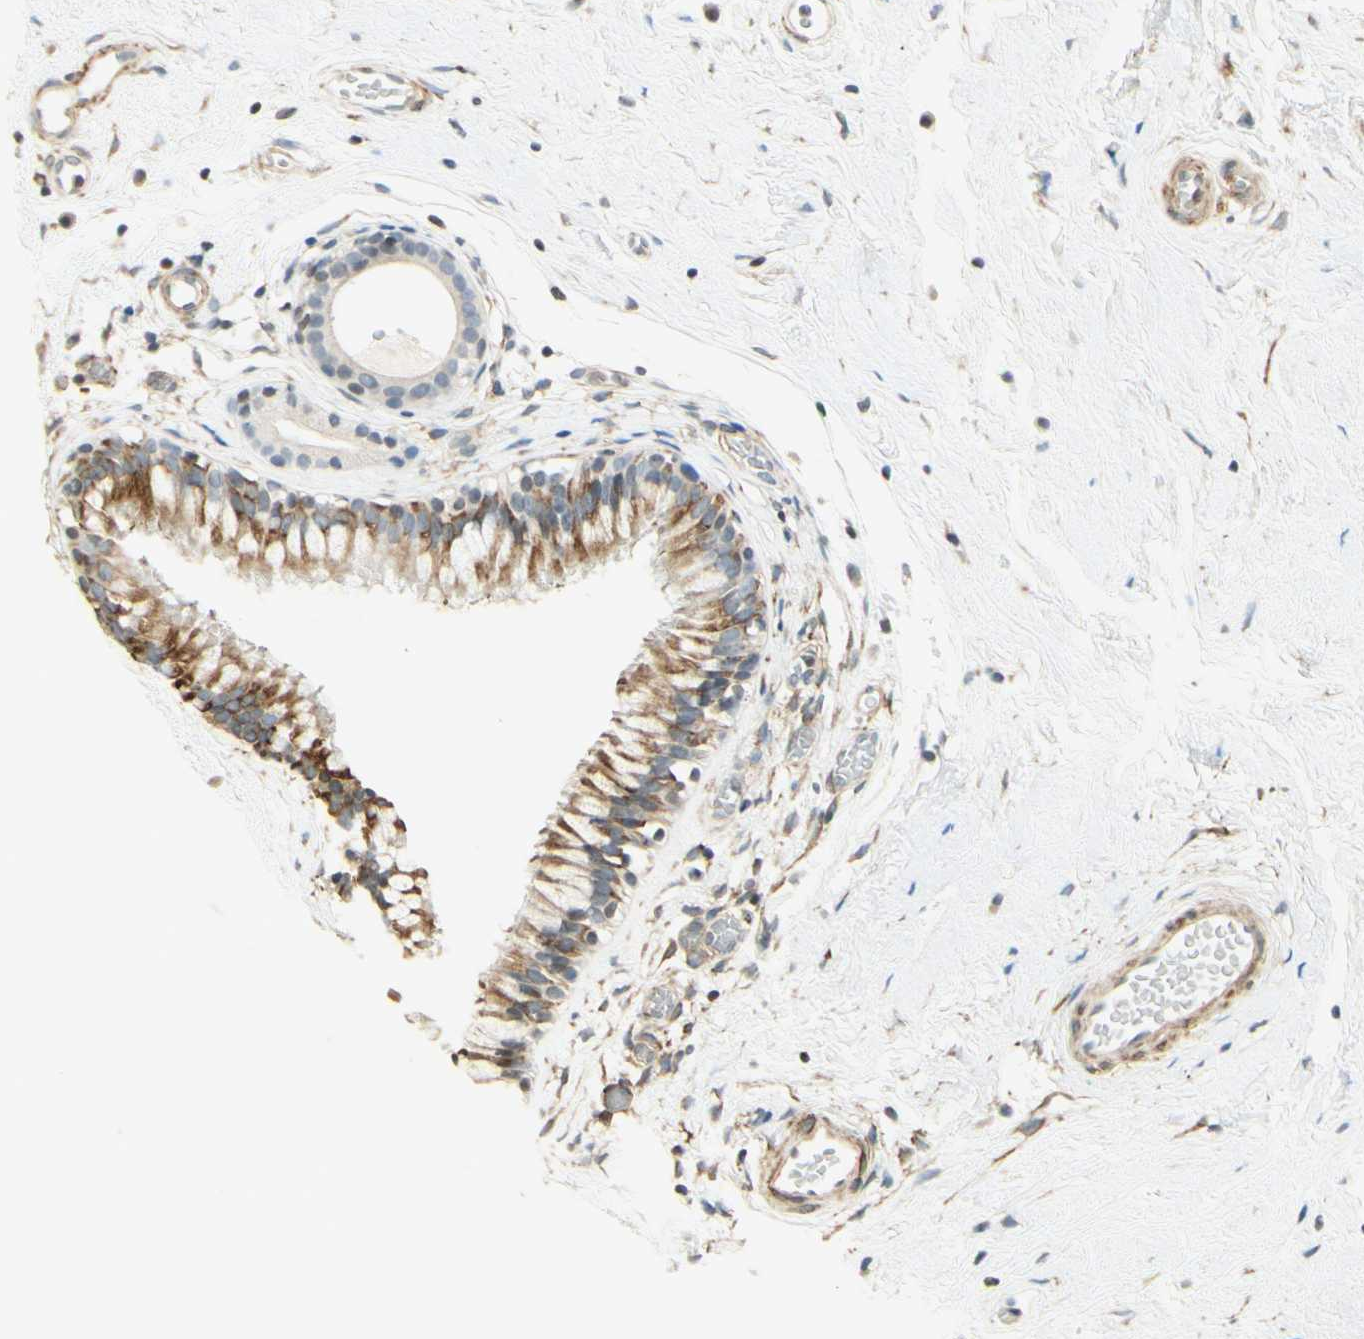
{"staining": {"intensity": "moderate", "quantity": "<25%", "location": "cytoplasmic/membranous"}, "tissue": "nasopharynx", "cell_type": "Respiratory epithelial cells", "image_type": "normal", "snomed": [{"axis": "morphology", "description": "Normal tissue, NOS"}, {"axis": "morphology", "description": "Inflammation, NOS"}, {"axis": "topography", "description": "Nasopharynx"}], "caption": "DAB immunohistochemical staining of benign nasopharynx reveals moderate cytoplasmic/membranous protein staining in about <25% of respiratory epithelial cells.", "gene": "MAP1B", "patient": {"sex": "male", "age": 48}}